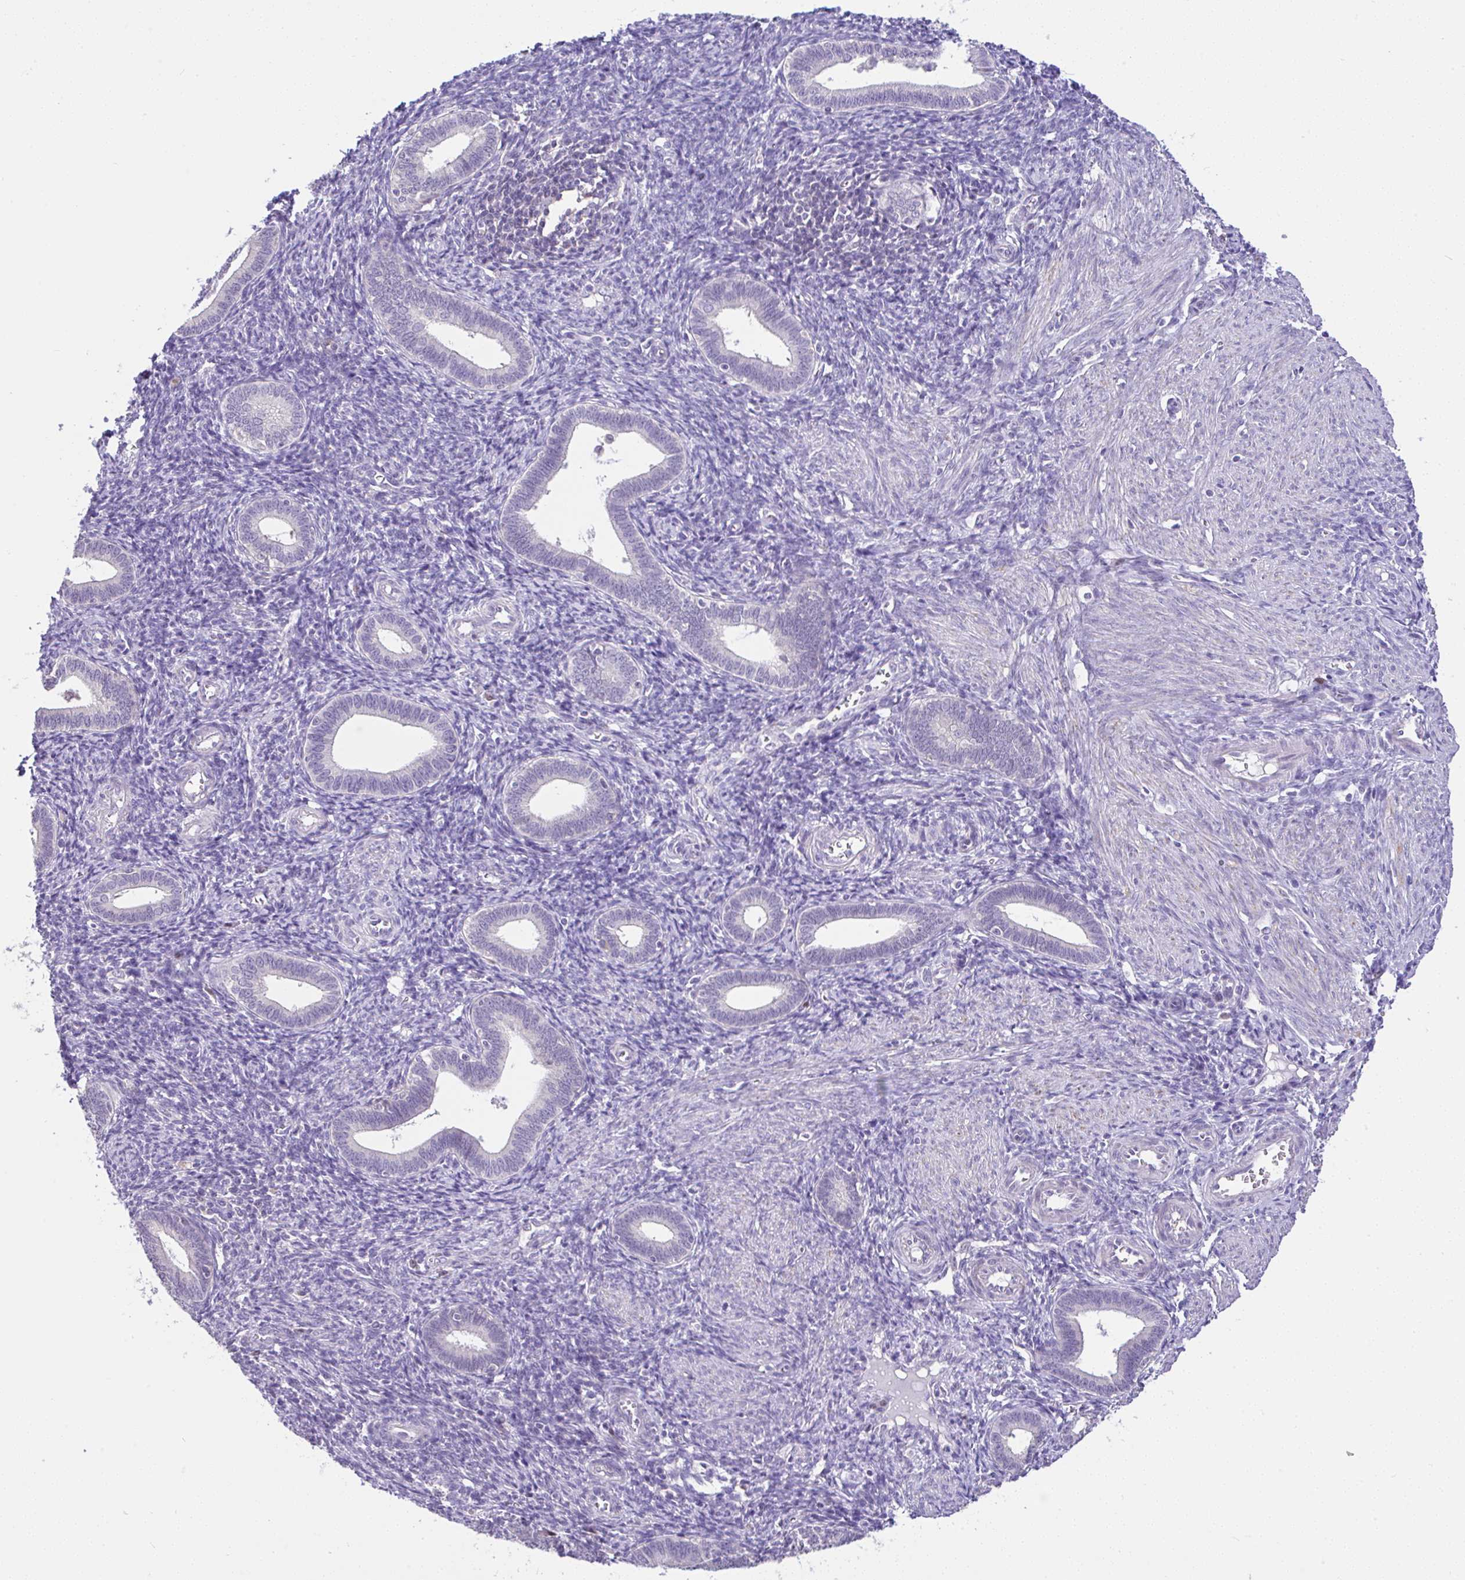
{"staining": {"intensity": "negative", "quantity": "none", "location": "none"}, "tissue": "endometrium", "cell_type": "Cells in endometrial stroma", "image_type": "normal", "snomed": [{"axis": "morphology", "description": "Normal tissue, NOS"}, {"axis": "topography", "description": "Endometrium"}], "caption": "A histopathology image of endometrium stained for a protein shows no brown staining in cells in endometrial stroma. (Stains: DAB IHC with hematoxylin counter stain, Microscopy: brightfield microscopy at high magnification).", "gene": "CTU1", "patient": {"sex": "female", "age": 41}}